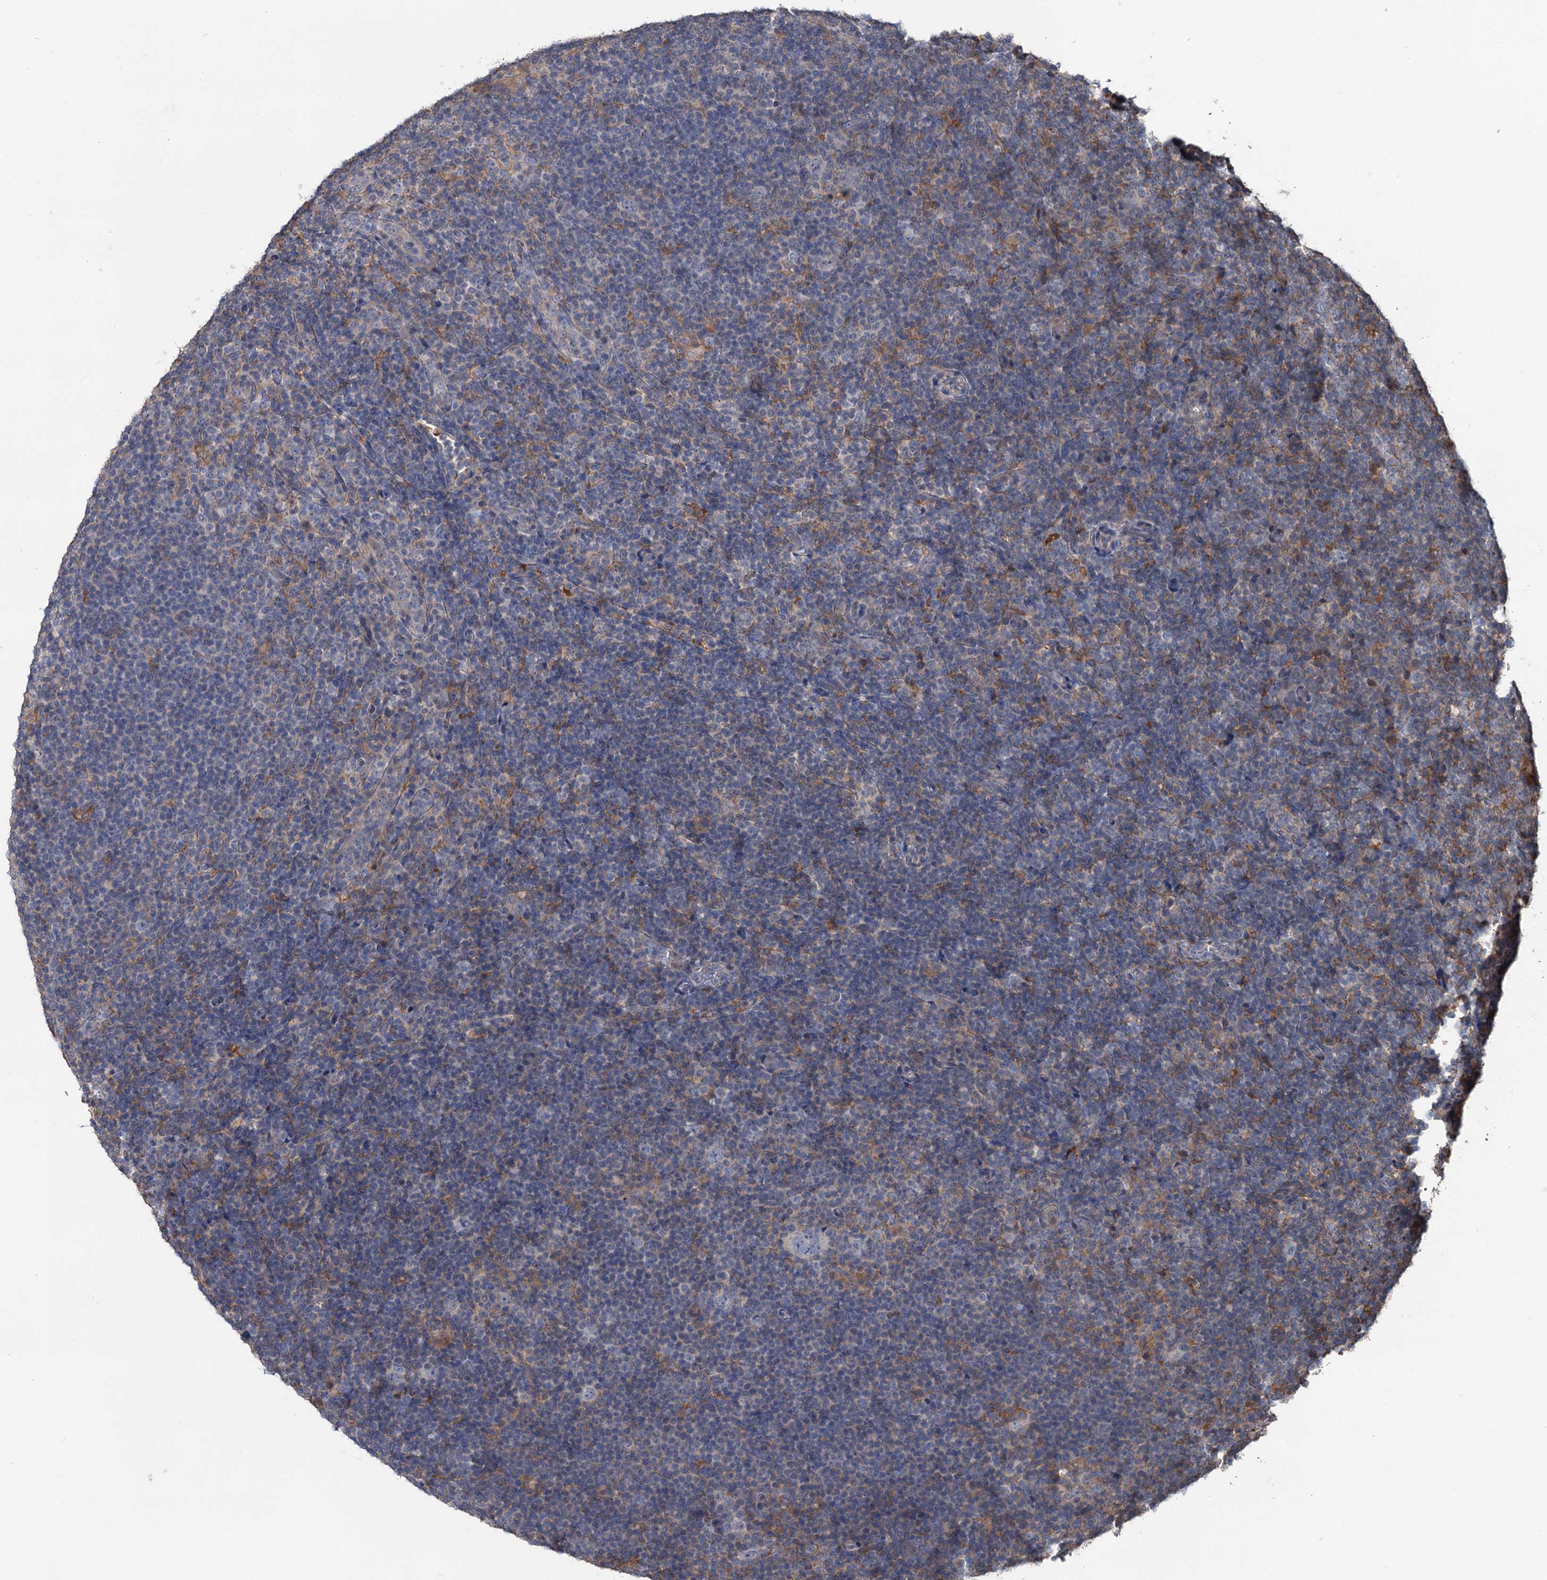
{"staining": {"intensity": "negative", "quantity": "none", "location": "none"}, "tissue": "lymphoma", "cell_type": "Tumor cells", "image_type": "cancer", "snomed": [{"axis": "morphology", "description": "Hodgkin's disease, NOS"}, {"axis": "topography", "description": "Lymph node"}], "caption": "Immunohistochemistry of human lymphoma exhibits no positivity in tumor cells.", "gene": "GRIP1", "patient": {"sex": "female", "age": 57}}